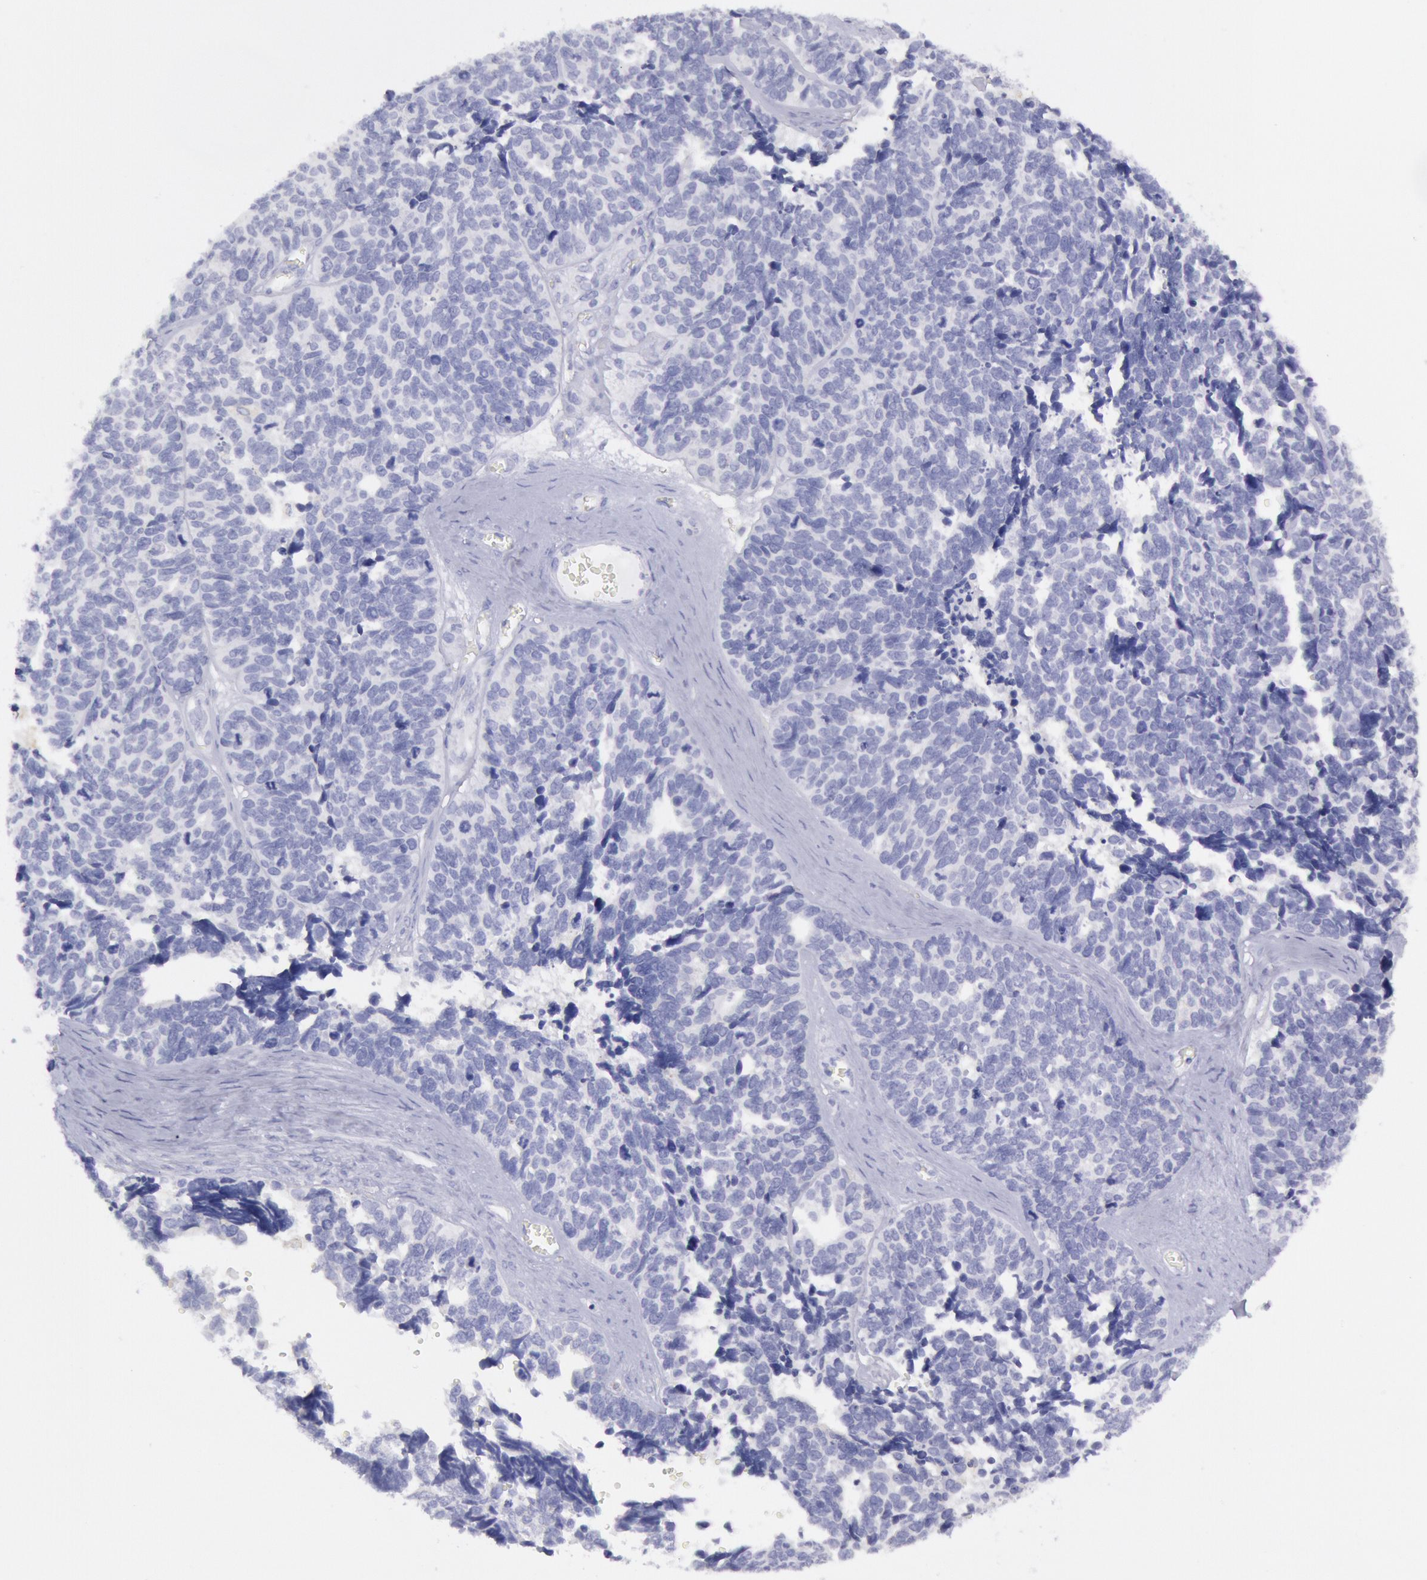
{"staining": {"intensity": "negative", "quantity": "none", "location": "none"}, "tissue": "ovarian cancer", "cell_type": "Tumor cells", "image_type": "cancer", "snomed": [{"axis": "morphology", "description": "Cystadenocarcinoma, serous, NOS"}, {"axis": "topography", "description": "Ovary"}], "caption": "Immunohistochemical staining of serous cystadenocarcinoma (ovarian) reveals no significant staining in tumor cells.", "gene": "MYH7", "patient": {"sex": "female", "age": 77}}